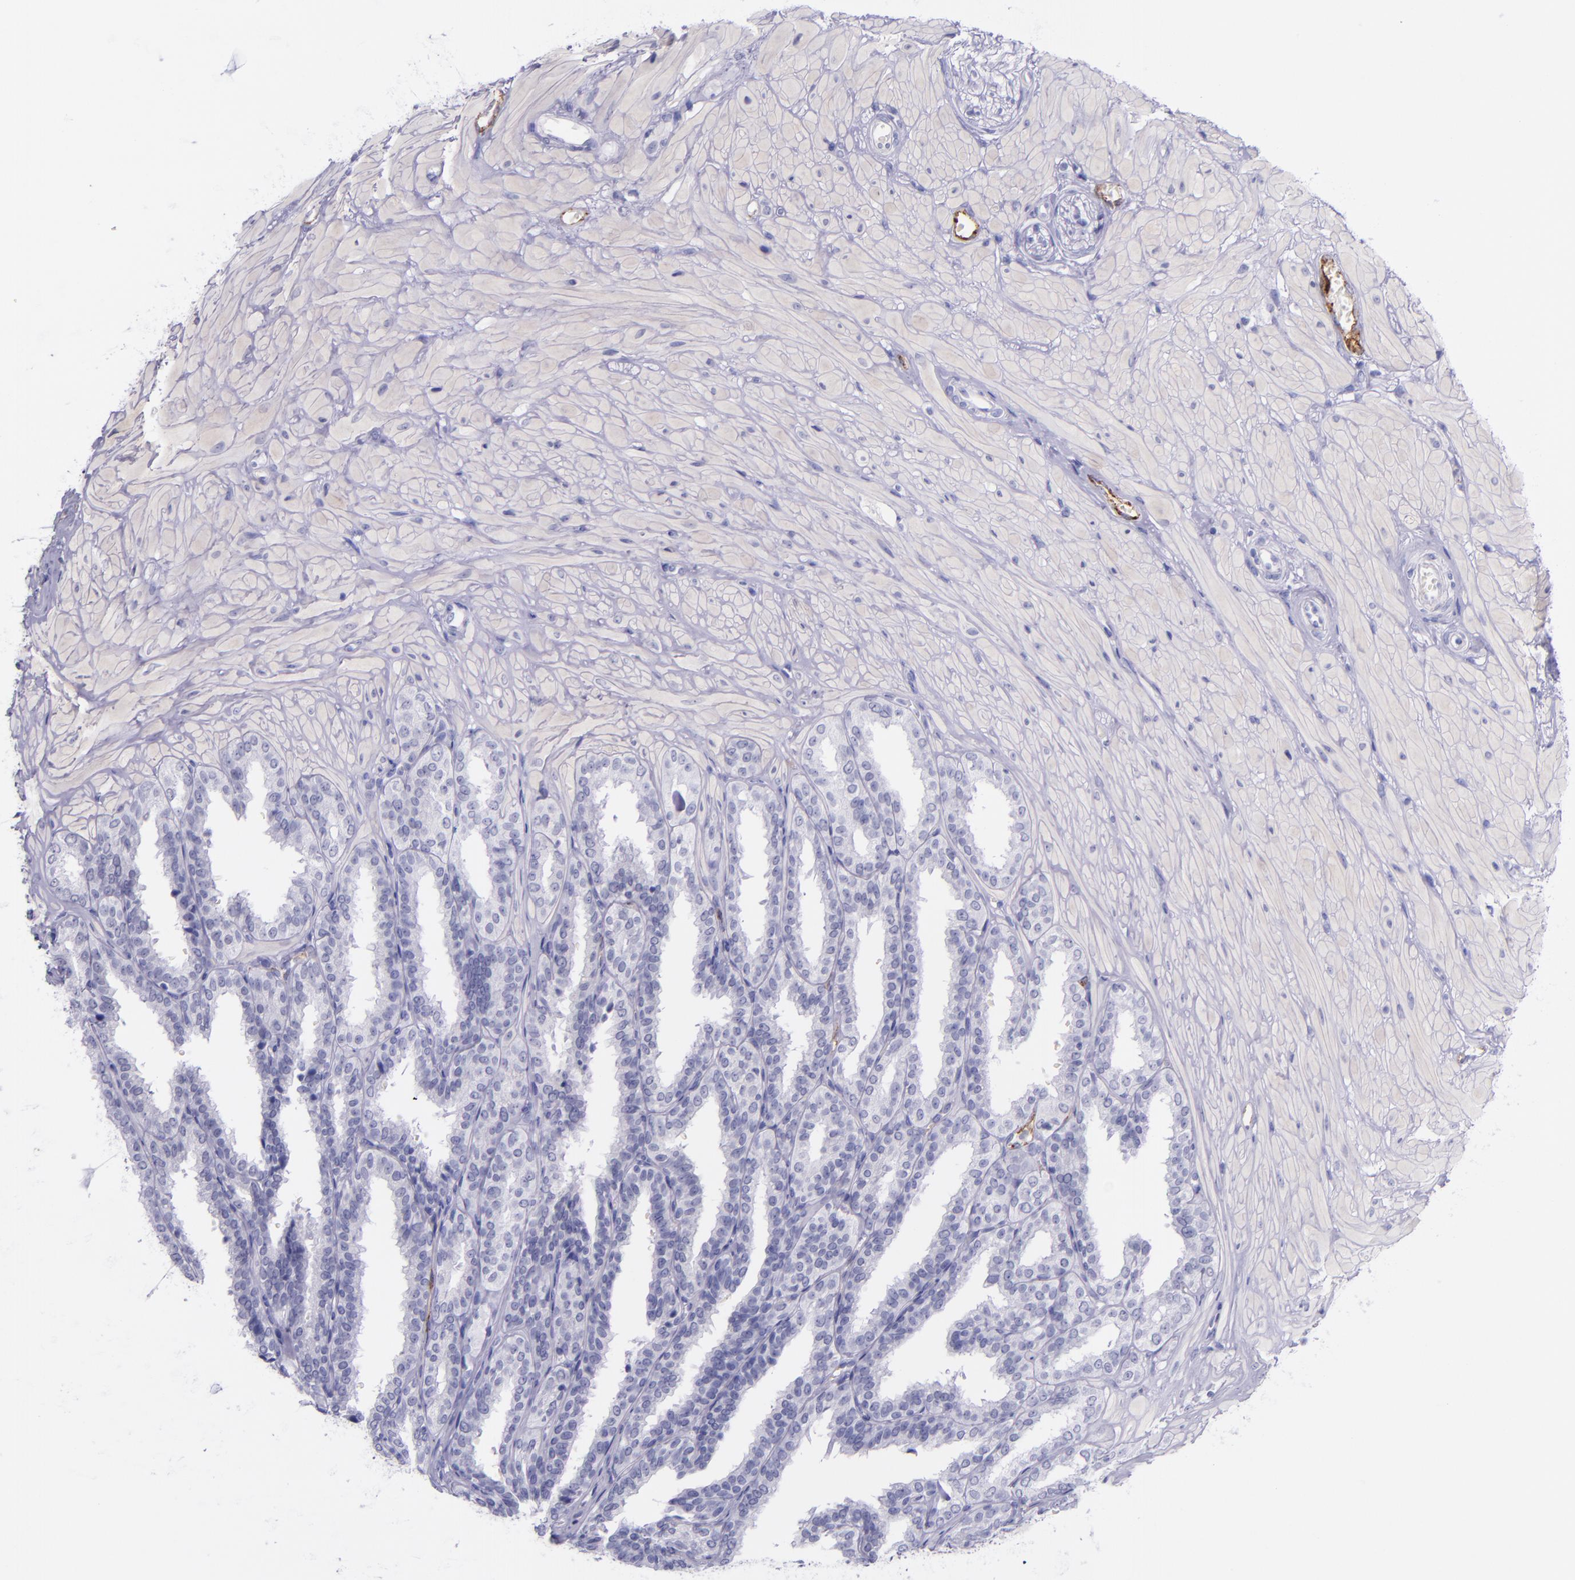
{"staining": {"intensity": "negative", "quantity": "none", "location": "none"}, "tissue": "seminal vesicle", "cell_type": "Glandular cells", "image_type": "normal", "snomed": [{"axis": "morphology", "description": "Normal tissue, NOS"}, {"axis": "topography", "description": "Seminal veicle"}], "caption": "DAB immunohistochemical staining of benign seminal vesicle exhibits no significant staining in glandular cells.", "gene": "SELE", "patient": {"sex": "male", "age": 26}}